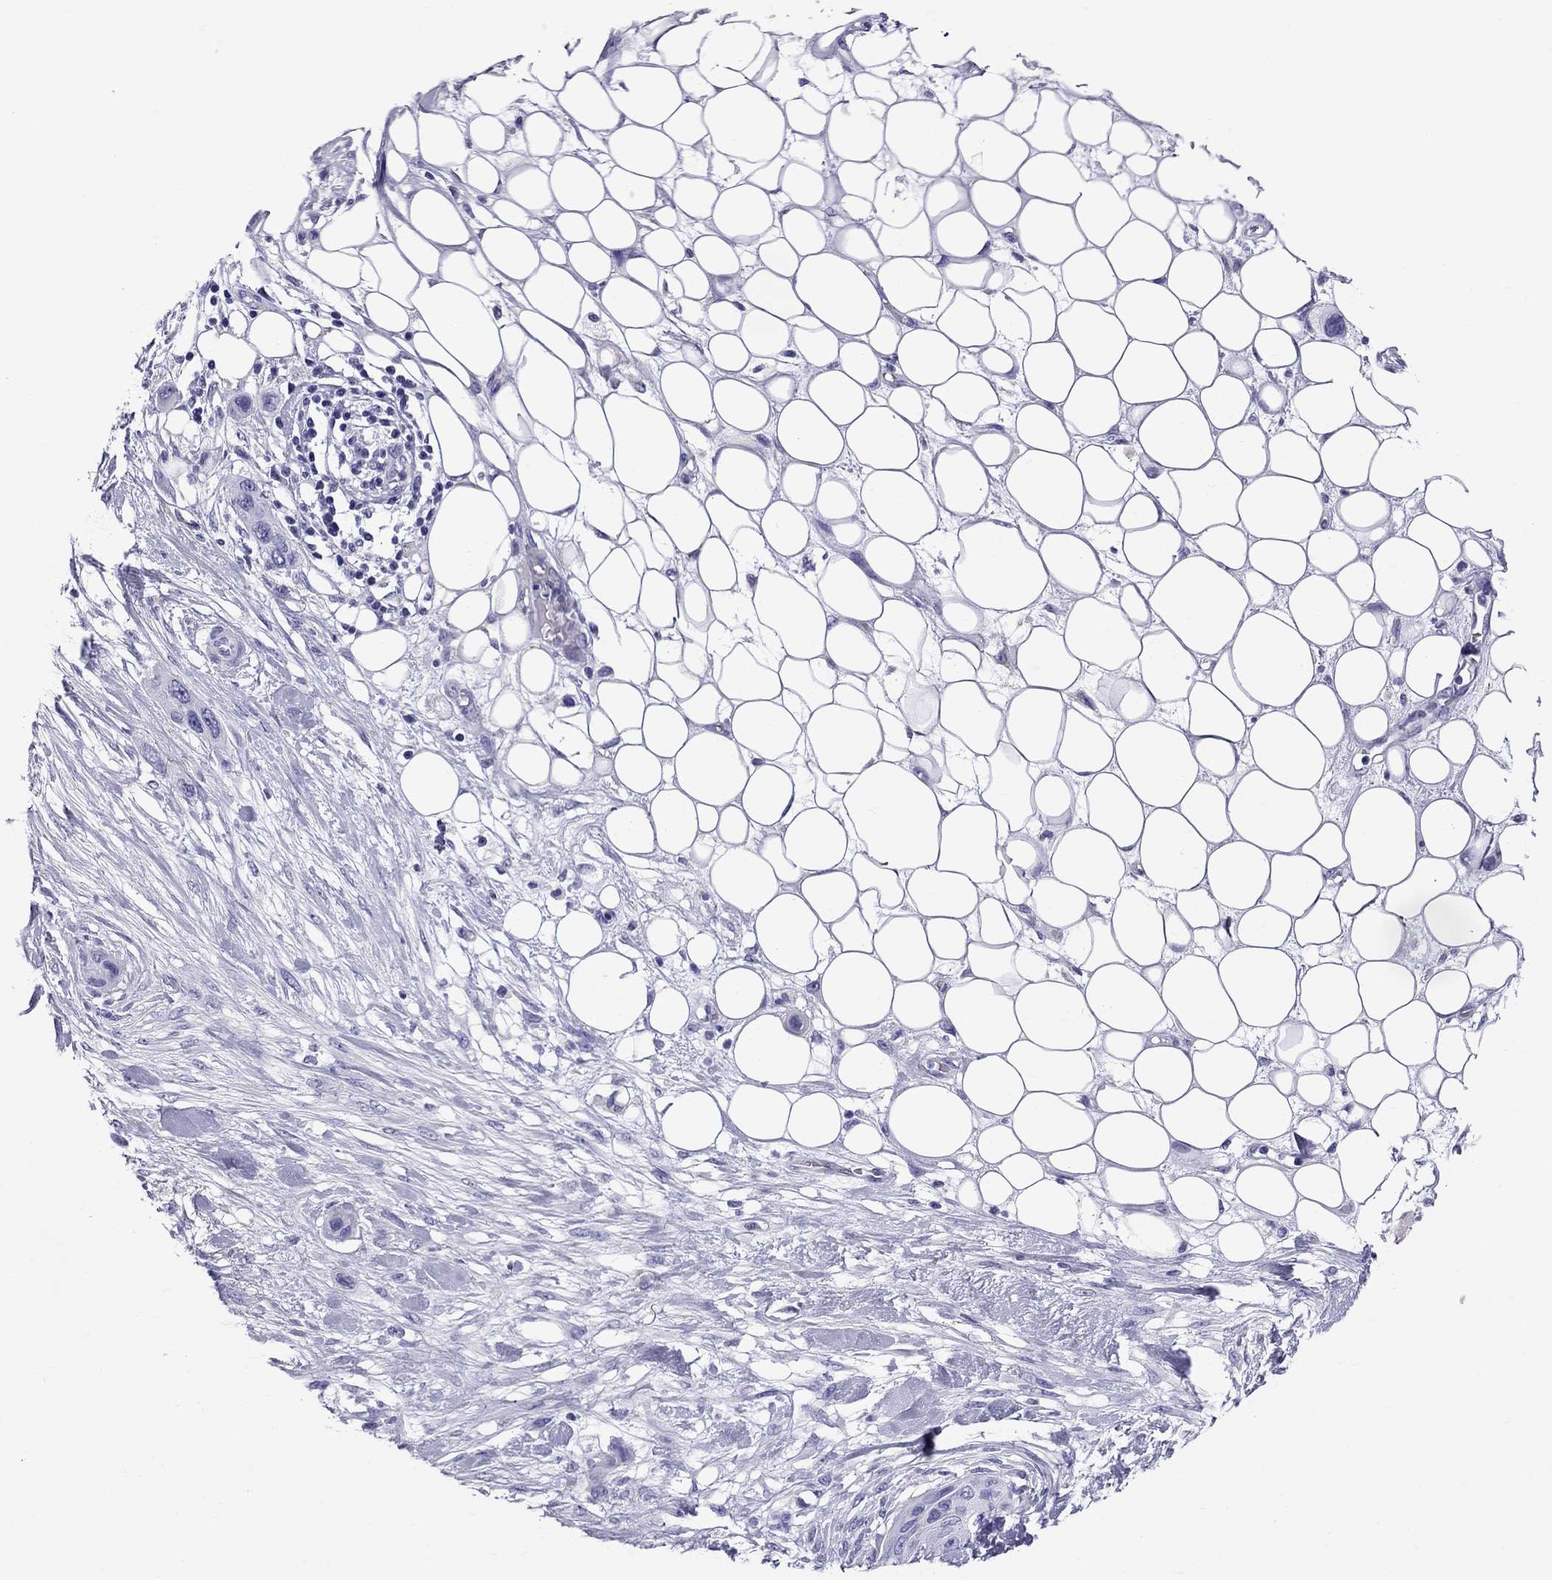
{"staining": {"intensity": "negative", "quantity": "none", "location": "none"}, "tissue": "skin cancer", "cell_type": "Tumor cells", "image_type": "cancer", "snomed": [{"axis": "morphology", "description": "Squamous cell carcinoma, NOS"}, {"axis": "topography", "description": "Skin"}], "caption": "Tumor cells are negative for brown protein staining in skin cancer (squamous cell carcinoma).", "gene": "TTLL13", "patient": {"sex": "male", "age": 79}}